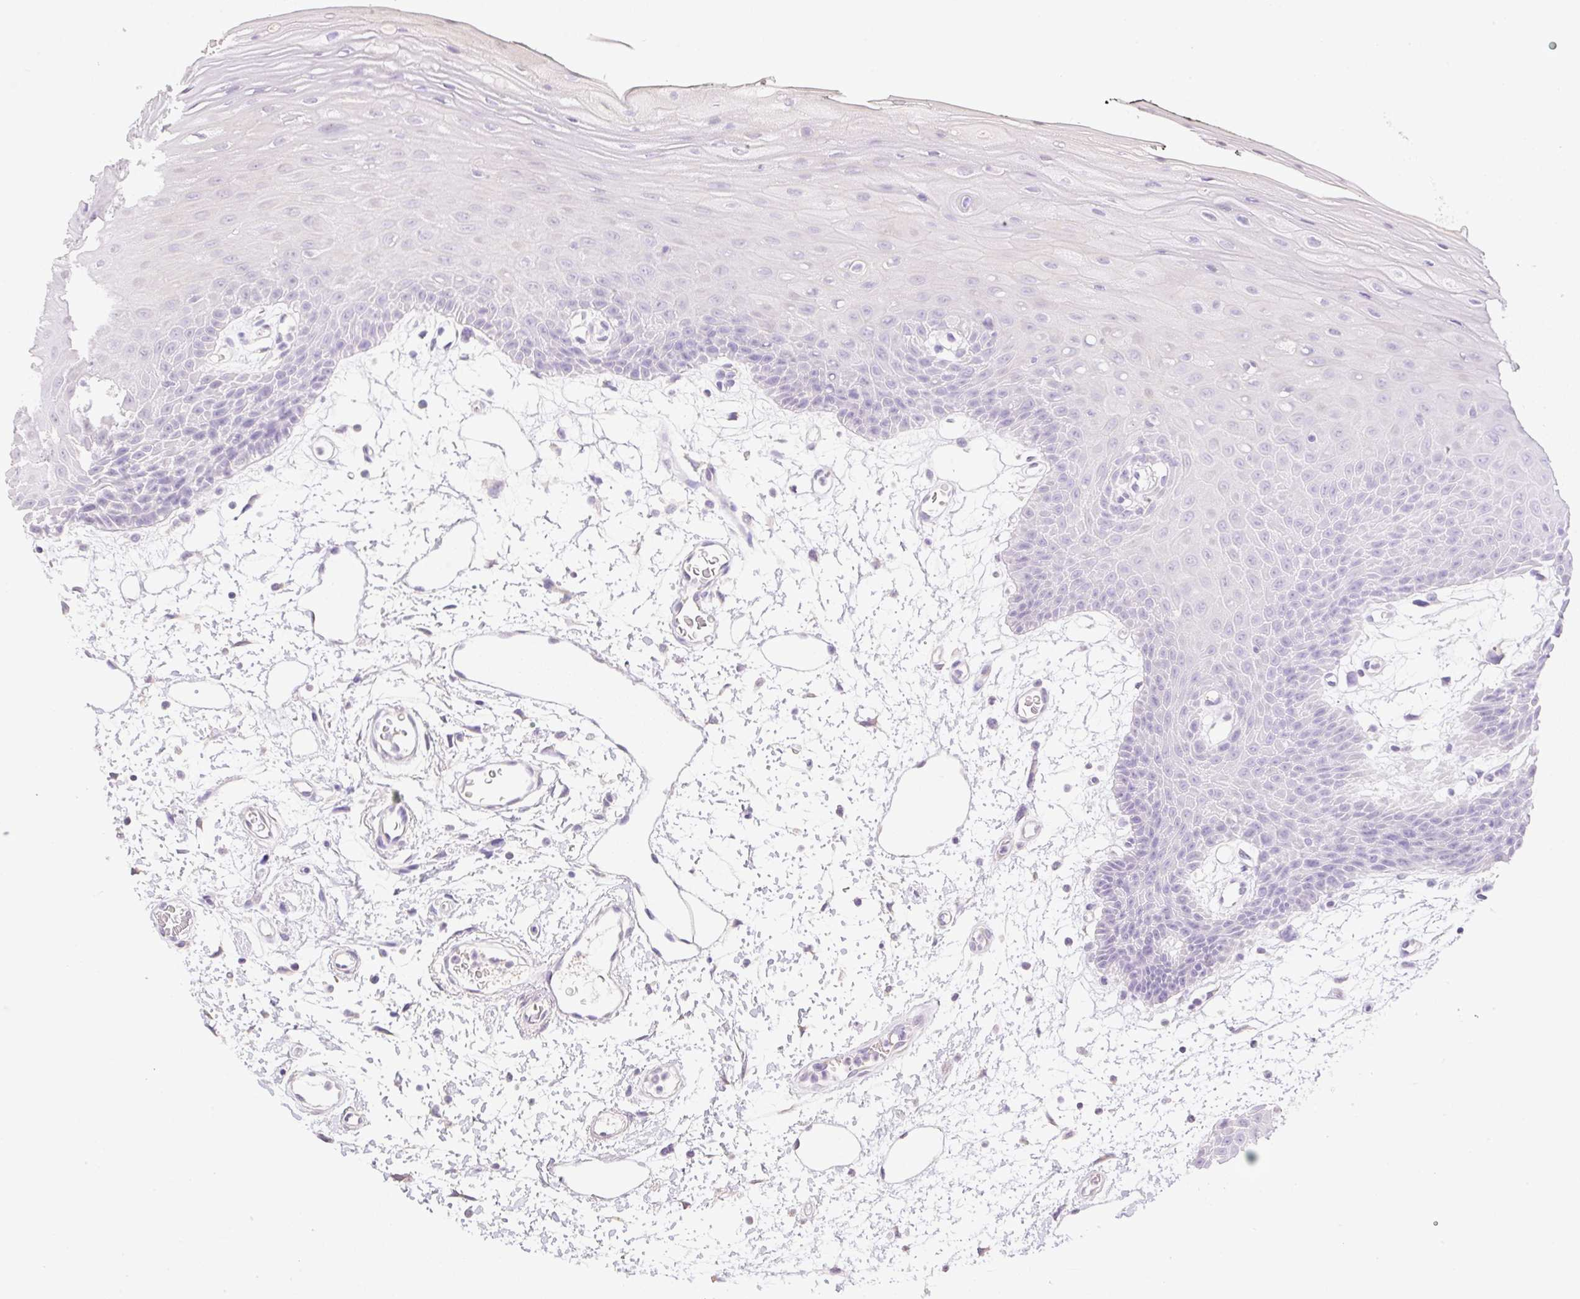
{"staining": {"intensity": "weak", "quantity": "<25%", "location": "cytoplasmic/membranous"}, "tissue": "oral mucosa", "cell_type": "Squamous epithelial cells", "image_type": "normal", "snomed": [{"axis": "morphology", "description": "Normal tissue, NOS"}, {"axis": "topography", "description": "Oral tissue"}], "caption": "The photomicrograph shows no staining of squamous epithelial cells in benign oral mucosa. (IHC, brightfield microscopy, high magnification).", "gene": "HCRTR2", "patient": {"sex": "female", "age": 59}}